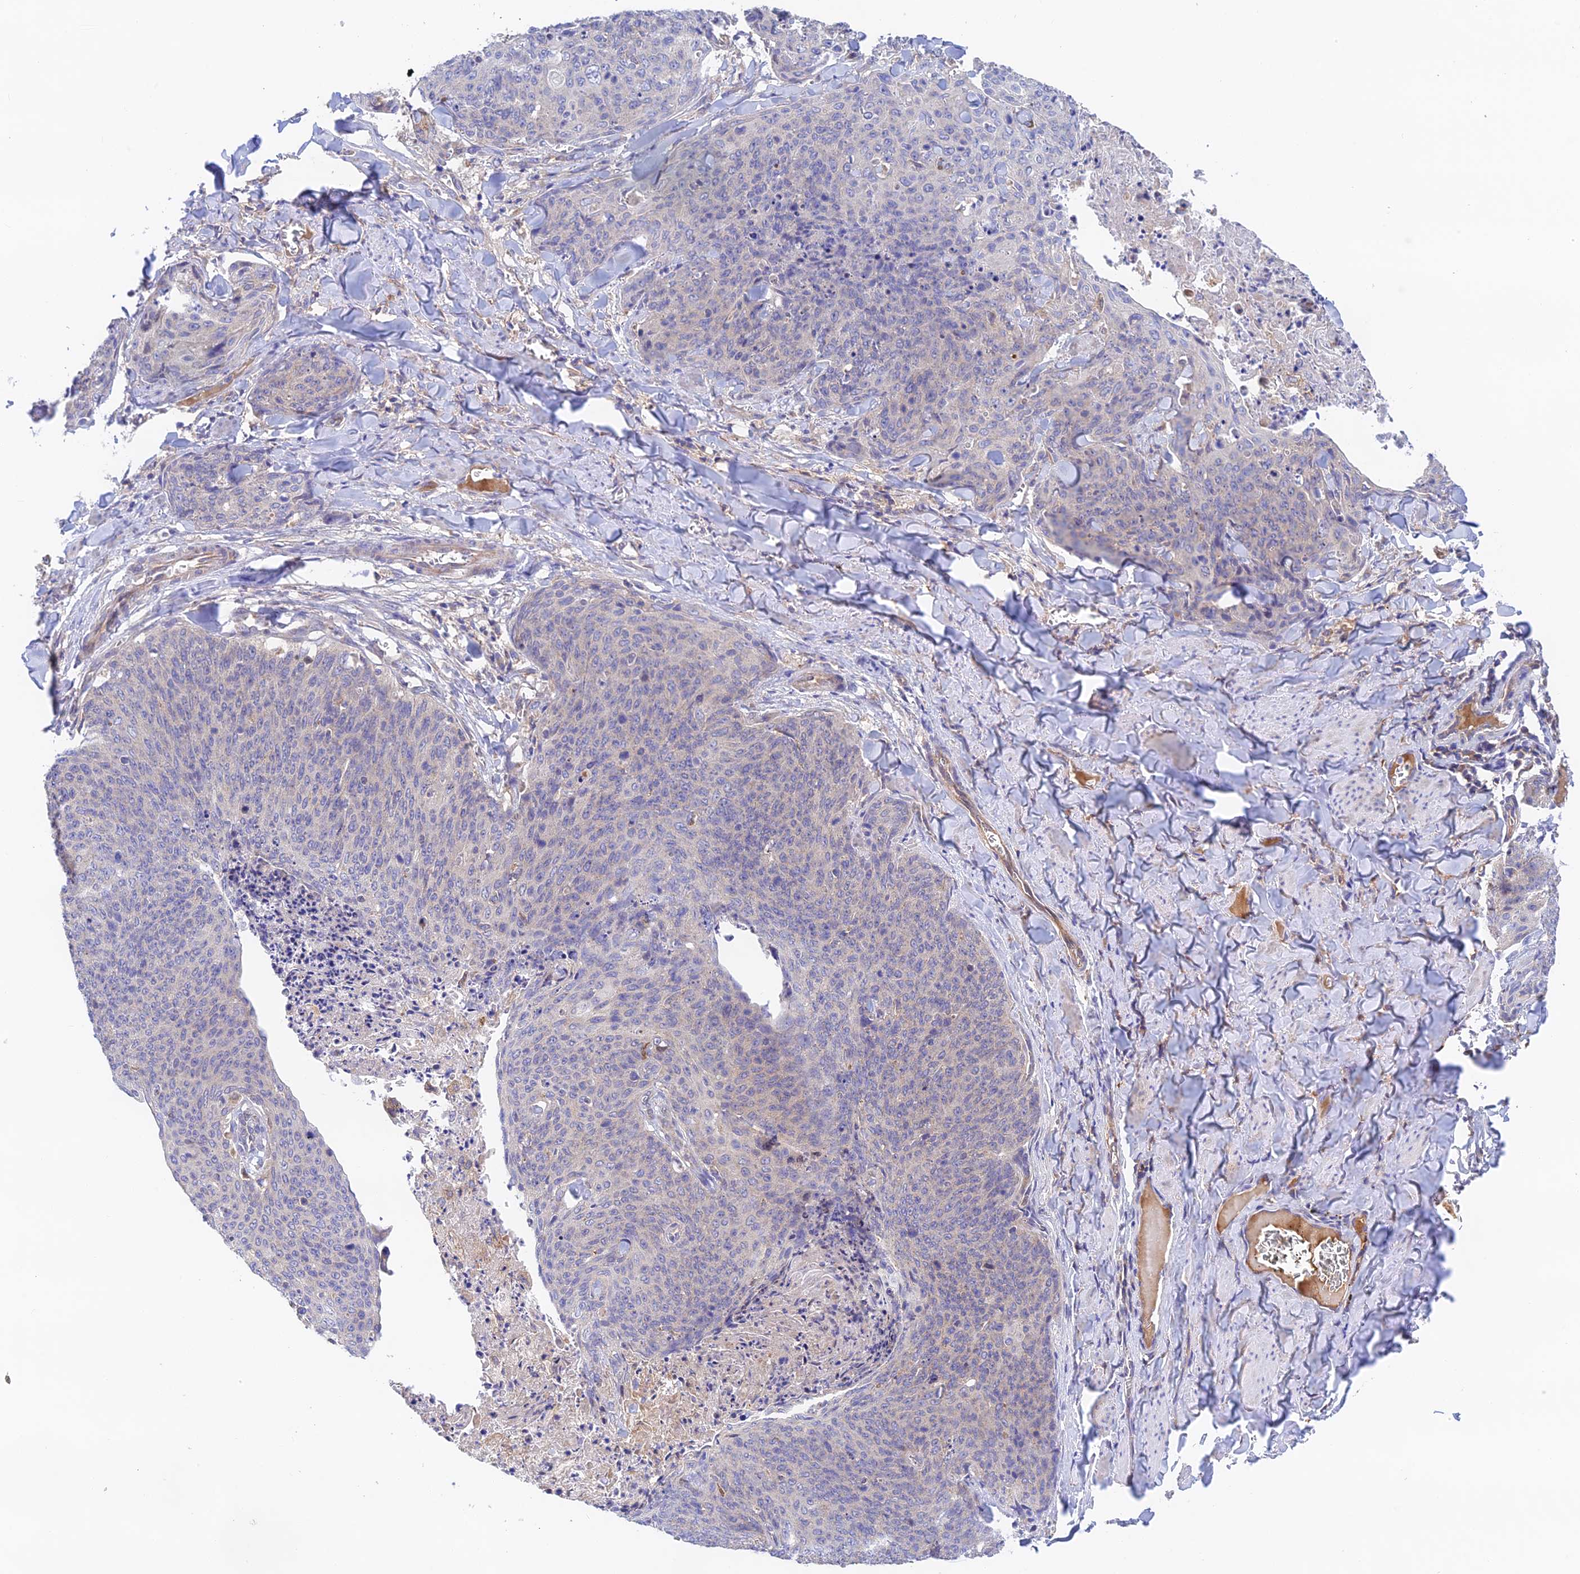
{"staining": {"intensity": "negative", "quantity": "none", "location": "none"}, "tissue": "skin cancer", "cell_type": "Tumor cells", "image_type": "cancer", "snomed": [{"axis": "morphology", "description": "Squamous cell carcinoma, NOS"}, {"axis": "topography", "description": "Skin"}, {"axis": "topography", "description": "Vulva"}], "caption": "Skin cancer (squamous cell carcinoma) stained for a protein using IHC displays no expression tumor cells.", "gene": "RANBP6", "patient": {"sex": "female", "age": 85}}